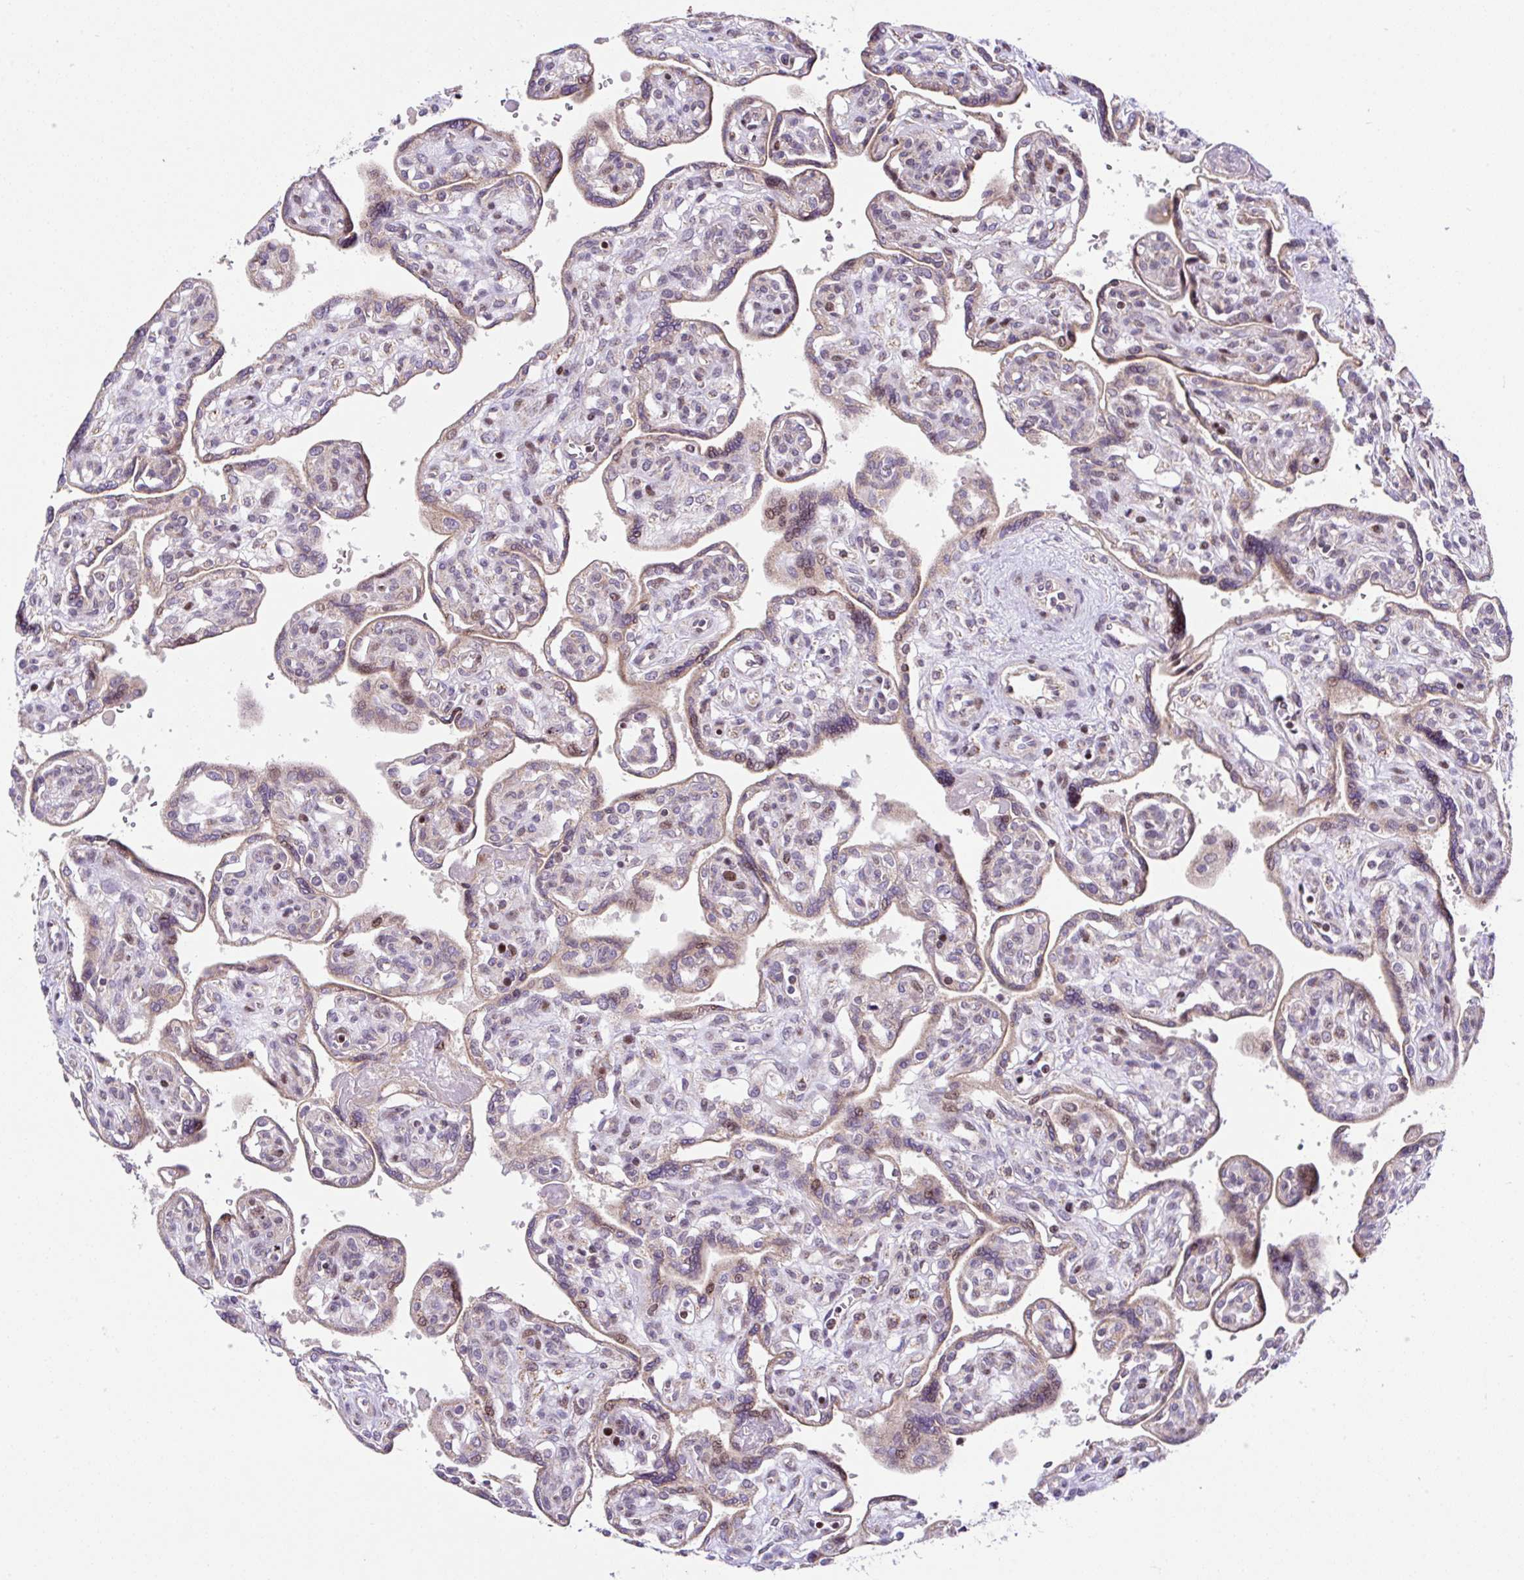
{"staining": {"intensity": "moderate", "quantity": "25%-75%", "location": "cytoplasmic/membranous"}, "tissue": "placenta", "cell_type": "Decidual cells", "image_type": "normal", "snomed": [{"axis": "morphology", "description": "Normal tissue, NOS"}, {"axis": "topography", "description": "Placenta"}], "caption": "Immunohistochemistry (IHC) of normal human placenta reveals medium levels of moderate cytoplasmic/membranous expression in approximately 25%-75% of decidual cells. The protein is stained brown, and the nuclei are stained in blue (DAB IHC with brightfield microscopy, high magnification).", "gene": "FIGNL1", "patient": {"sex": "female", "age": 39}}